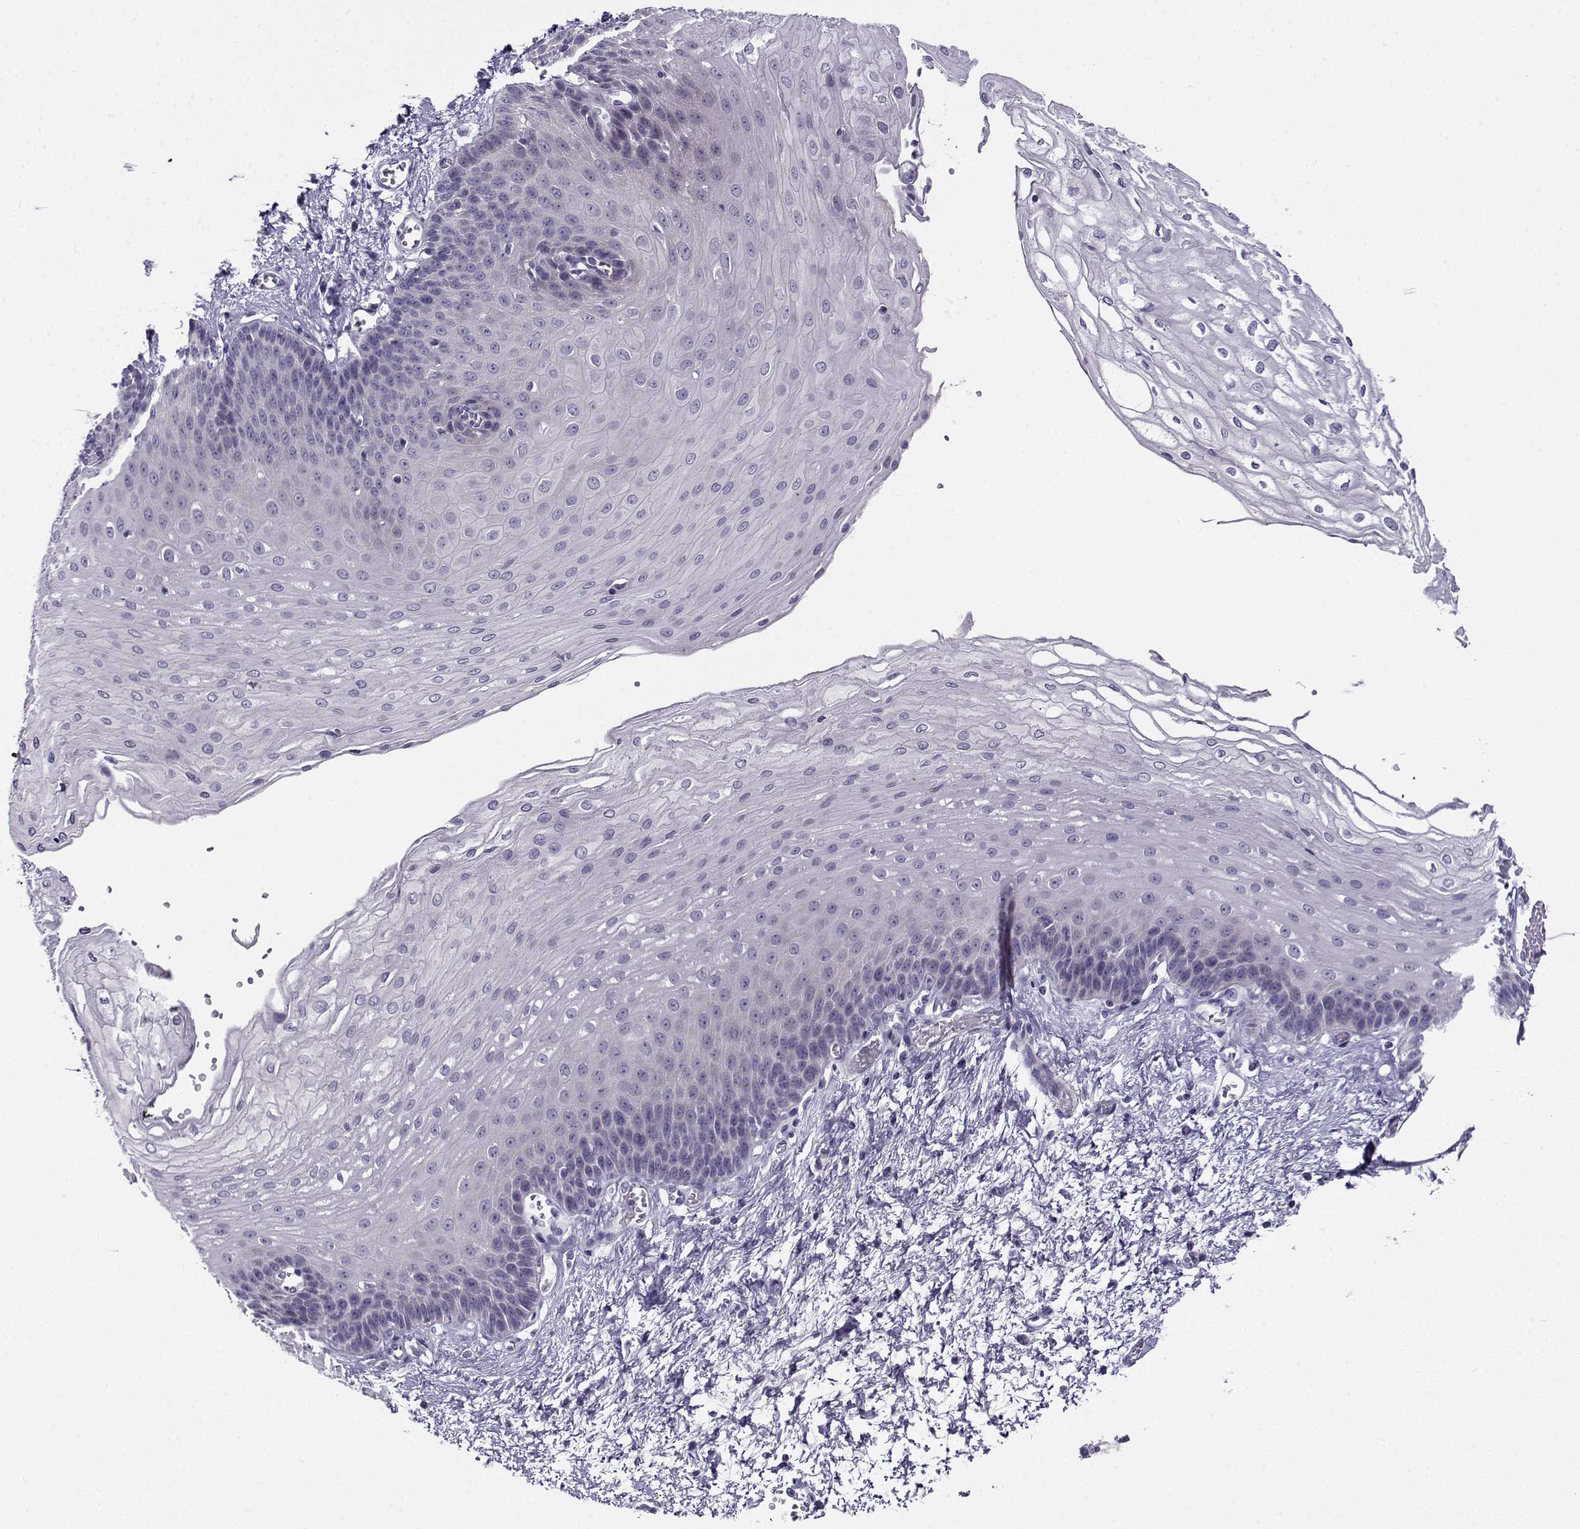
{"staining": {"intensity": "negative", "quantity": "none", "location": "none"}, "tissue": "esophagus", "cell_type": "Squamous epithelial cells", "image_type": "normal", "snomed": [{"axis": "morphology", "description": "Normal tissue, NOS"}, {"axis": "topography", "description": "Esophagus"}], "caption": "Esophagus stained for a protein using IHC demonstrates no expression squamous epithelial cells.", "gene": "FEZF1", "patient": {"sex": "female", "age": 62}}